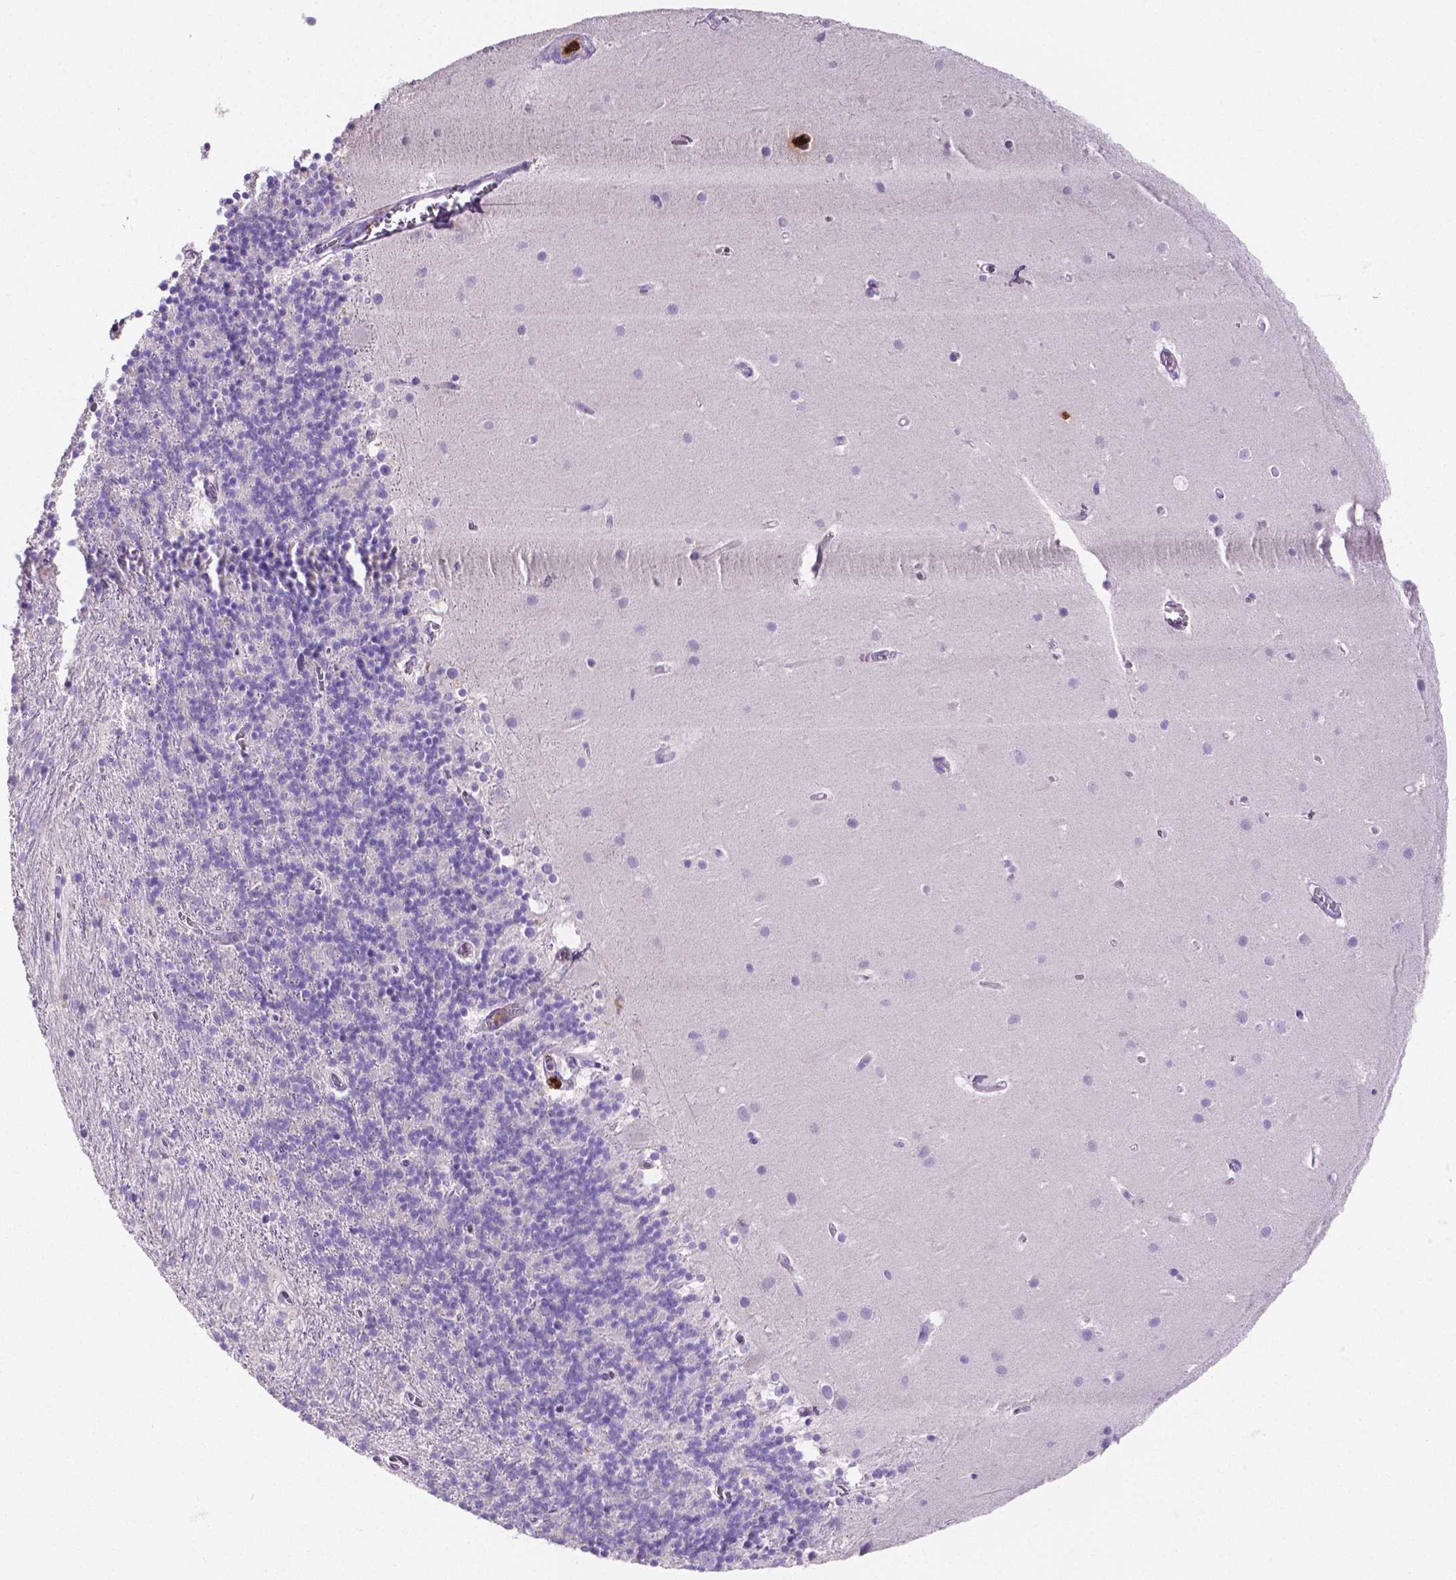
{"staining": {"intensity": "negative", "quantity": "none", "location": "none"}, "tissue": "cerebellum", "cell_type": "Cells in granular layer", "image_type": "normal", "snomed": [{"axis": "morphology", "description": "Normal tissue, NOS"}, {"axis": "topography", "description": "Cerebellum"}], "caption": "IHC image of normal cerebellum: cerebellum stained with DAB demonstrates no significant protein positivity in cells in granular layer.", "gene": "MMP9", "patient": {"sex": "male", "age": 70}}